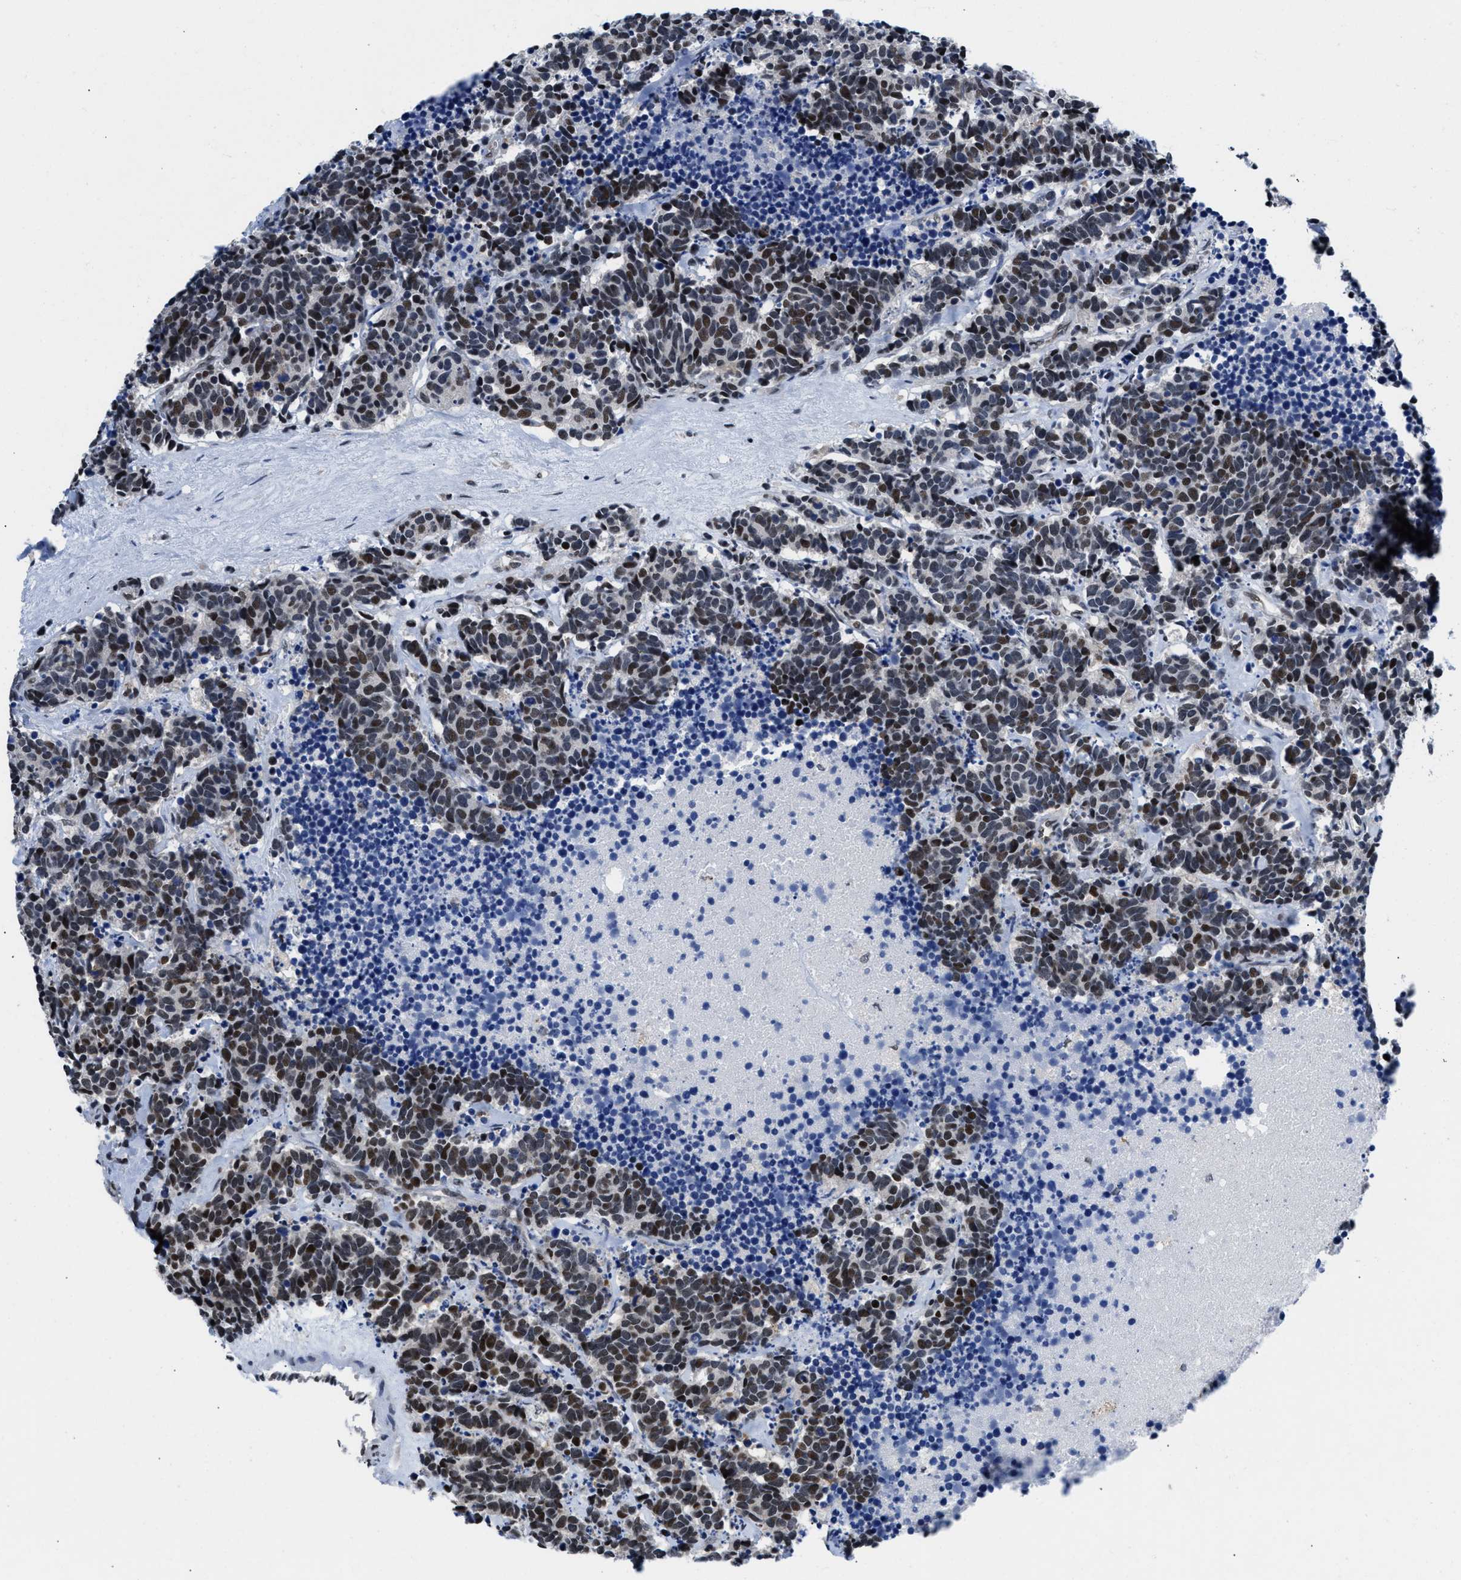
{"staining": {"intensity": "moderate", "quantity": ">75%", "location": "nuclear"}, "tissue": "carcinoid", "cell_type": "Tumor cells", "image_type": "cancer", "snomed": [{"axis": "morphology", "description": "Carcinoma, NOS"}, {"axis": "morphology", "description": "Carcinoid, malignant, NOS"}, {"axis": "topography", "description": "Urinary bladder"}], "caption": "Approximately >75% of tumor cells in carcinoid exhibit moderate nuclear protein staining as visualized by brown immunohistochemical staining.", "gene": "WDR81", "patient": {"sex": "male", "age": 57}}